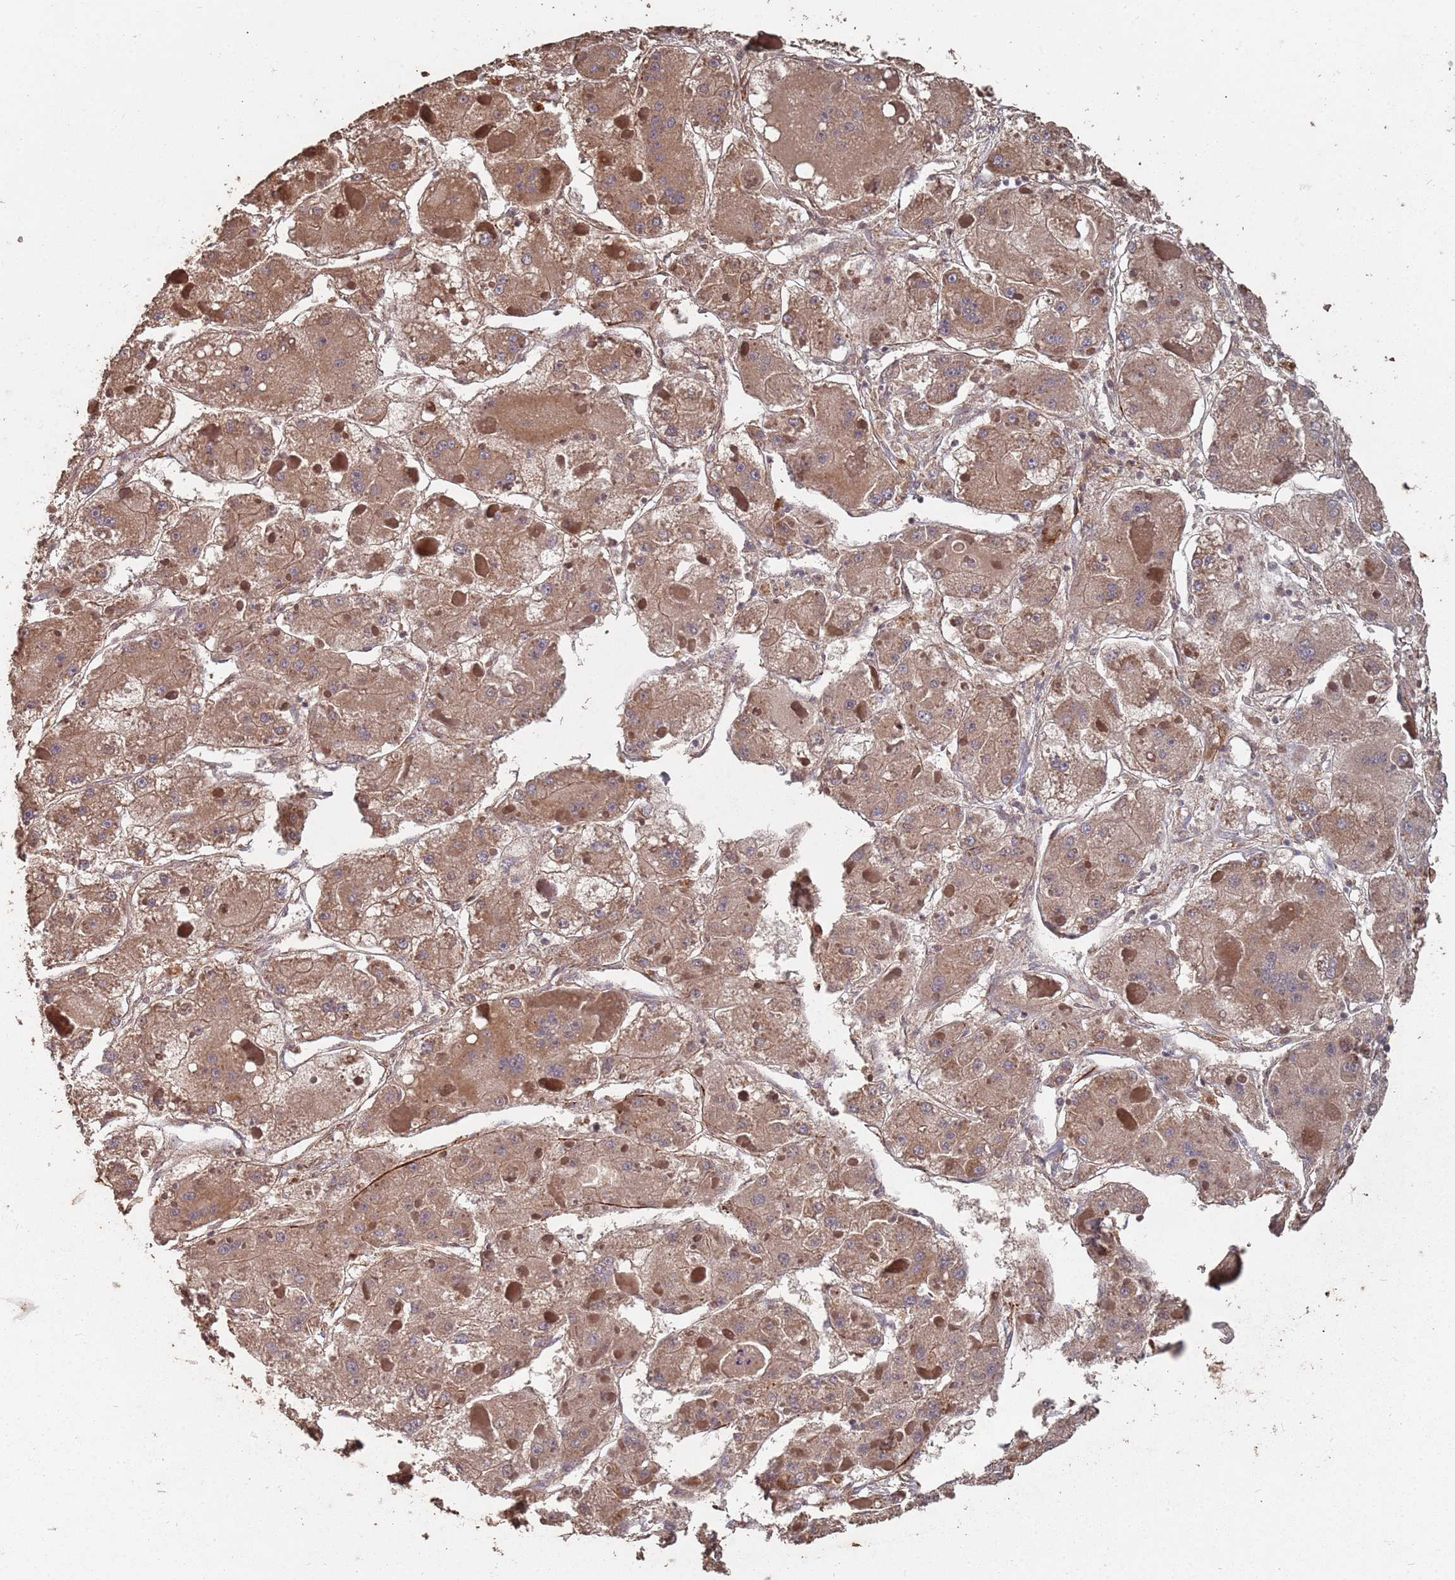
{"staining": {"intensity": "moderate", "quantity": ">75%", "location": "cytoplasmic/membranous"}, "tissue": "liver cancer", "cell_type": "Tumor cells", "image_type": "cancer", "snomed": [{"axis": "morphology", "description": "Carcinoma, Hepatocellular, NOS"}, {"axis": "topography", "description": "Liver"}], "caption": "Immunohistochemical staining of liver cancer exhibits moderate cytoplasmic/membranous protein expression in approximately >75% of tumor cells. Immunohistochemistry (ihc) stains the protein of interest in brown and the nuclei are stained blue.", "gene": "PRORP", "patient": {"sex": "female", "age": 73}}